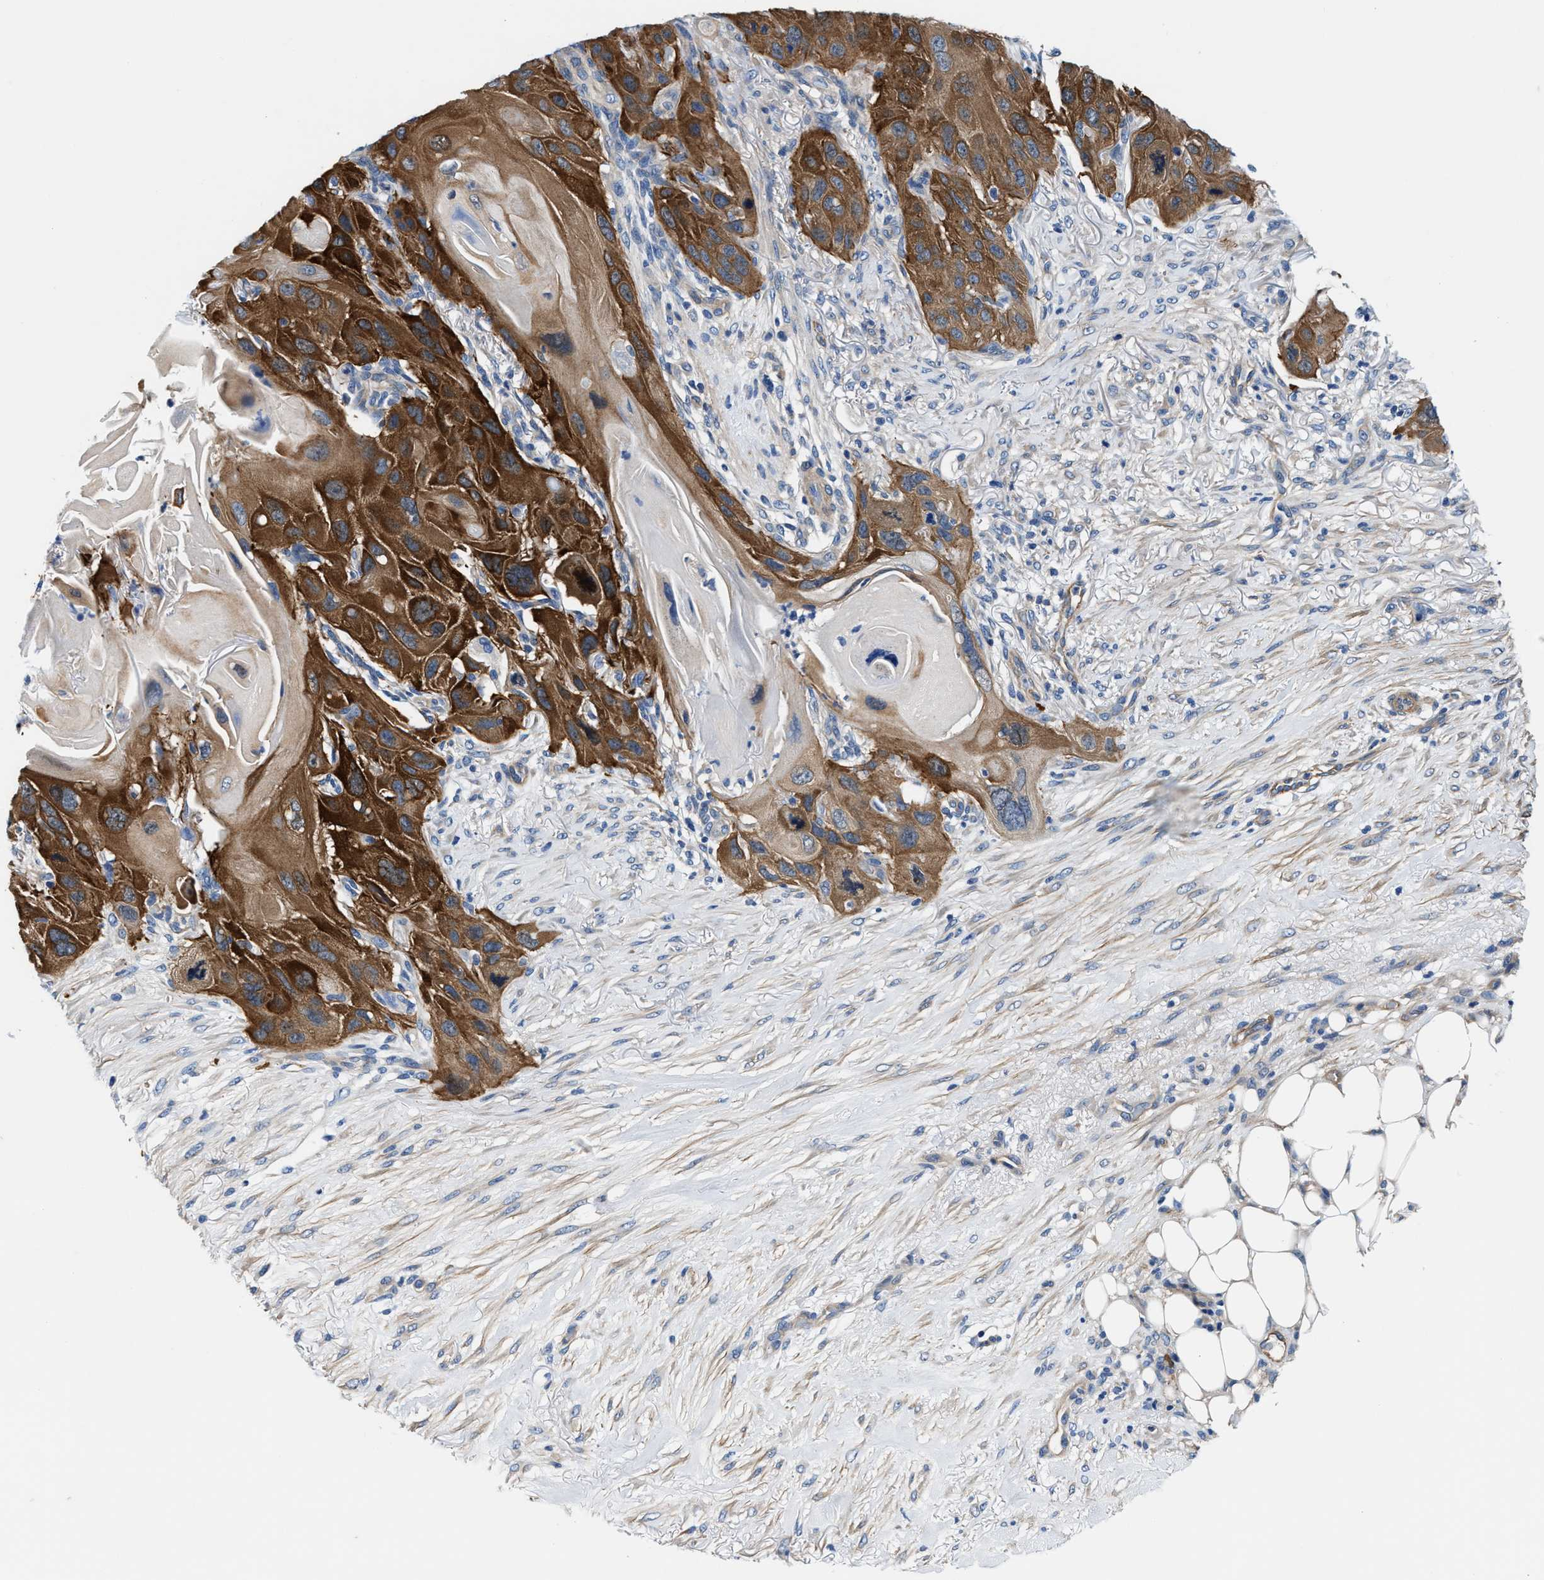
{"staining": {"intensity": "strong", "quantity": ">75%", "location": "cytoplasmic/membranous"}, "tissue": "skin cancer", "cell_type": "Tumor cells", "image_type": "cancer", "snomed": [{"axis": "morphology", "description": "Squamous cell carcinoma, NOS"}, {"axis": "topography", "description": "Skin"}], "caption": "Skin squamous cell carcinoma stained with immunohistochemistry displays strong cytoplasmic/membranous expression in approximately >75% of tumor cells. The protein is stained brown, and the nuclei are stained in blue (DAB (3,3'-diaminobenzidine) IHC with brightfield microscopy, high magnification).", "gene": "PARG", "patient": {"sex": "female", "age": 77}}